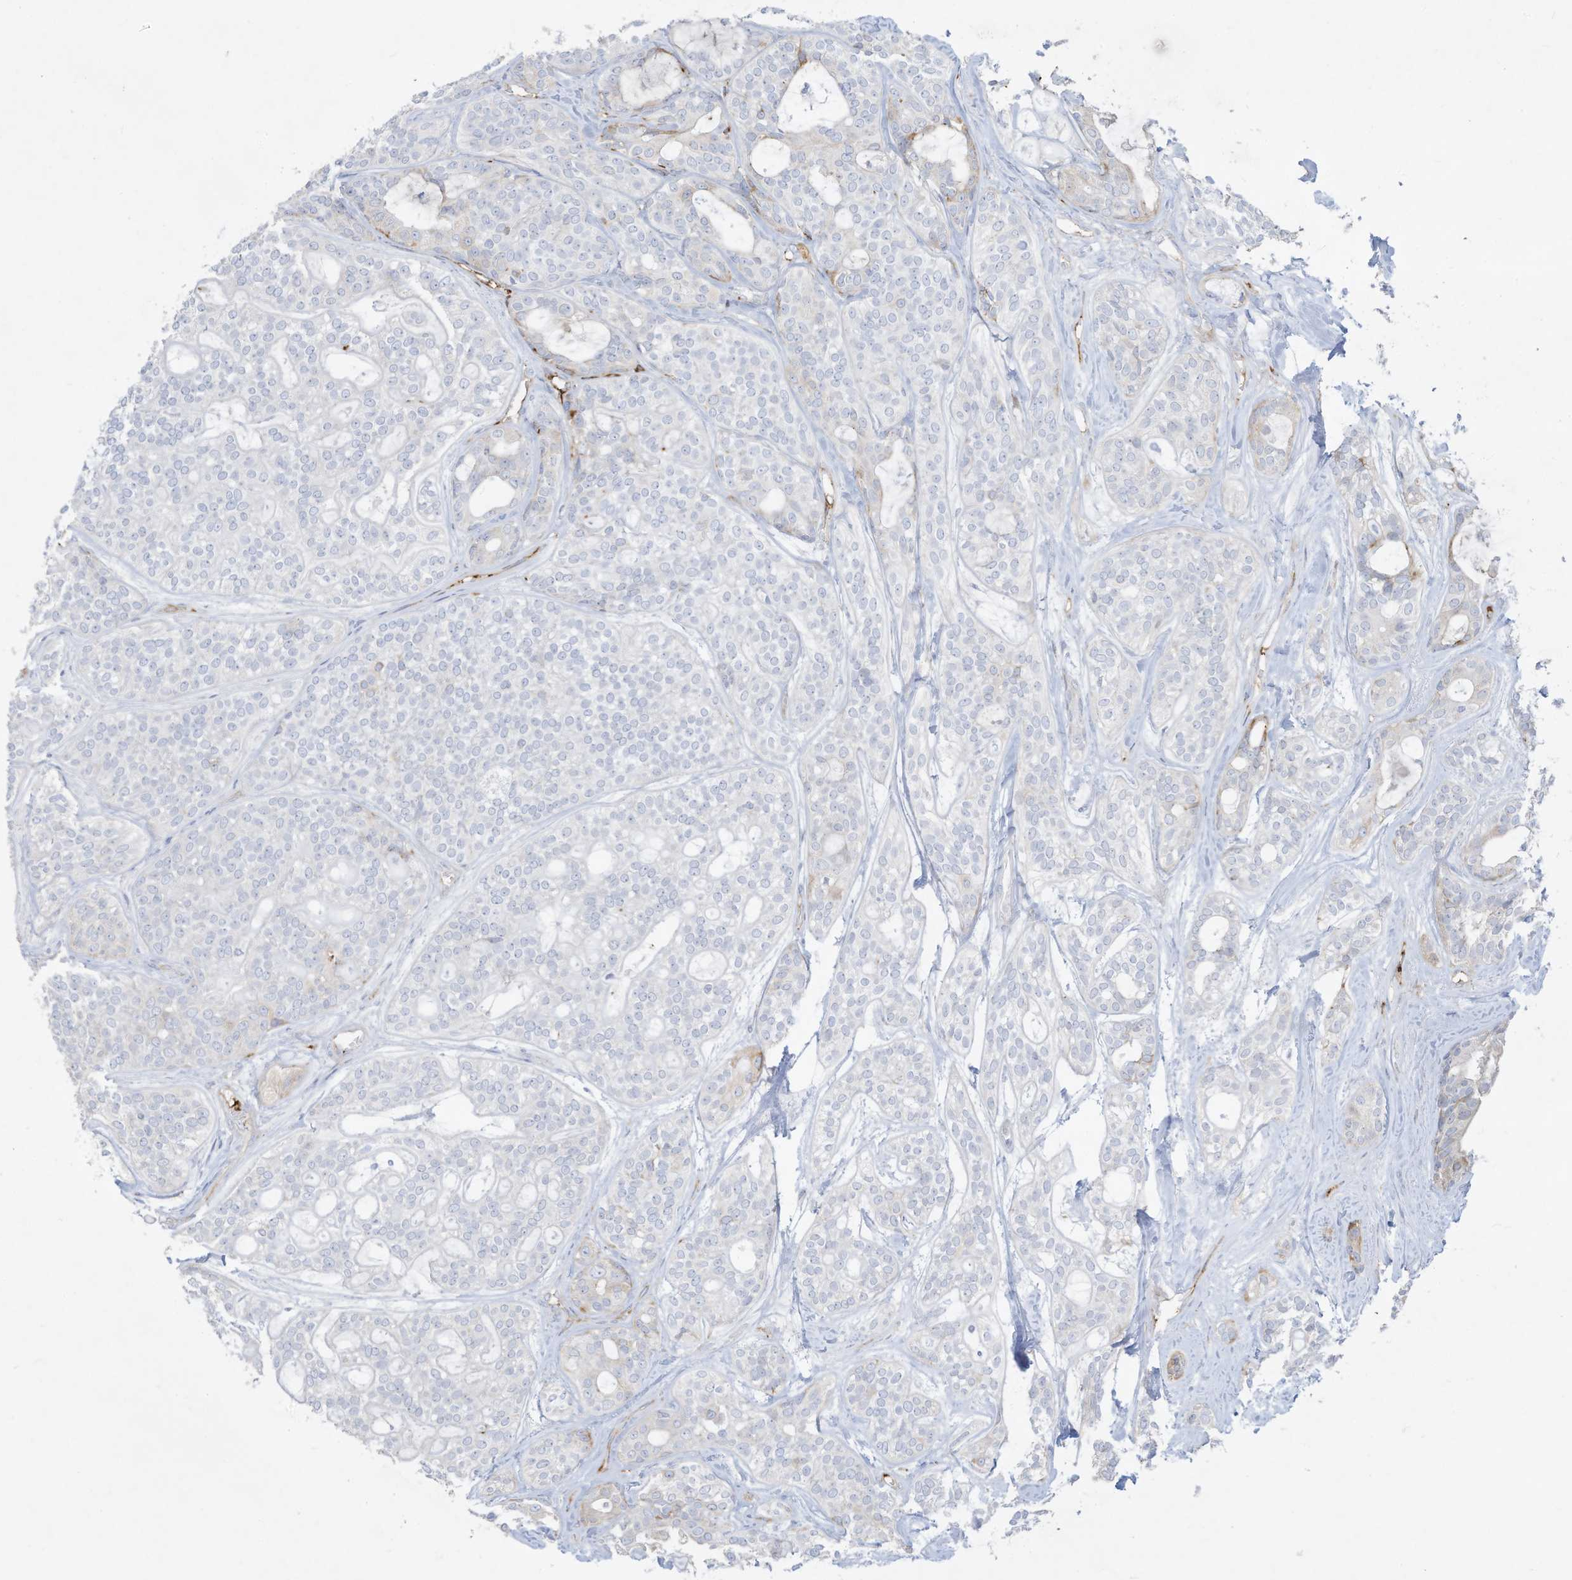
{"staining": {"intensity": "negative", "quantity": "none", "location": "none"}, "tissue": "head and neck cancer", "cell_type": "Tumor cells", "image_type": "cancer", "snomed": [{"axis": "morphology", "description": "Adenocarcinoma, NOS"}, {"axis": "topography", "description": "Head-Neck"}], "caption": "Human head and neck cancer (adenocarcinoma) stained for a protein using IHC reveals no staining in tumor cells.", "gene": "THNSL2", "patient": {"sex": "male", "age": 66}}